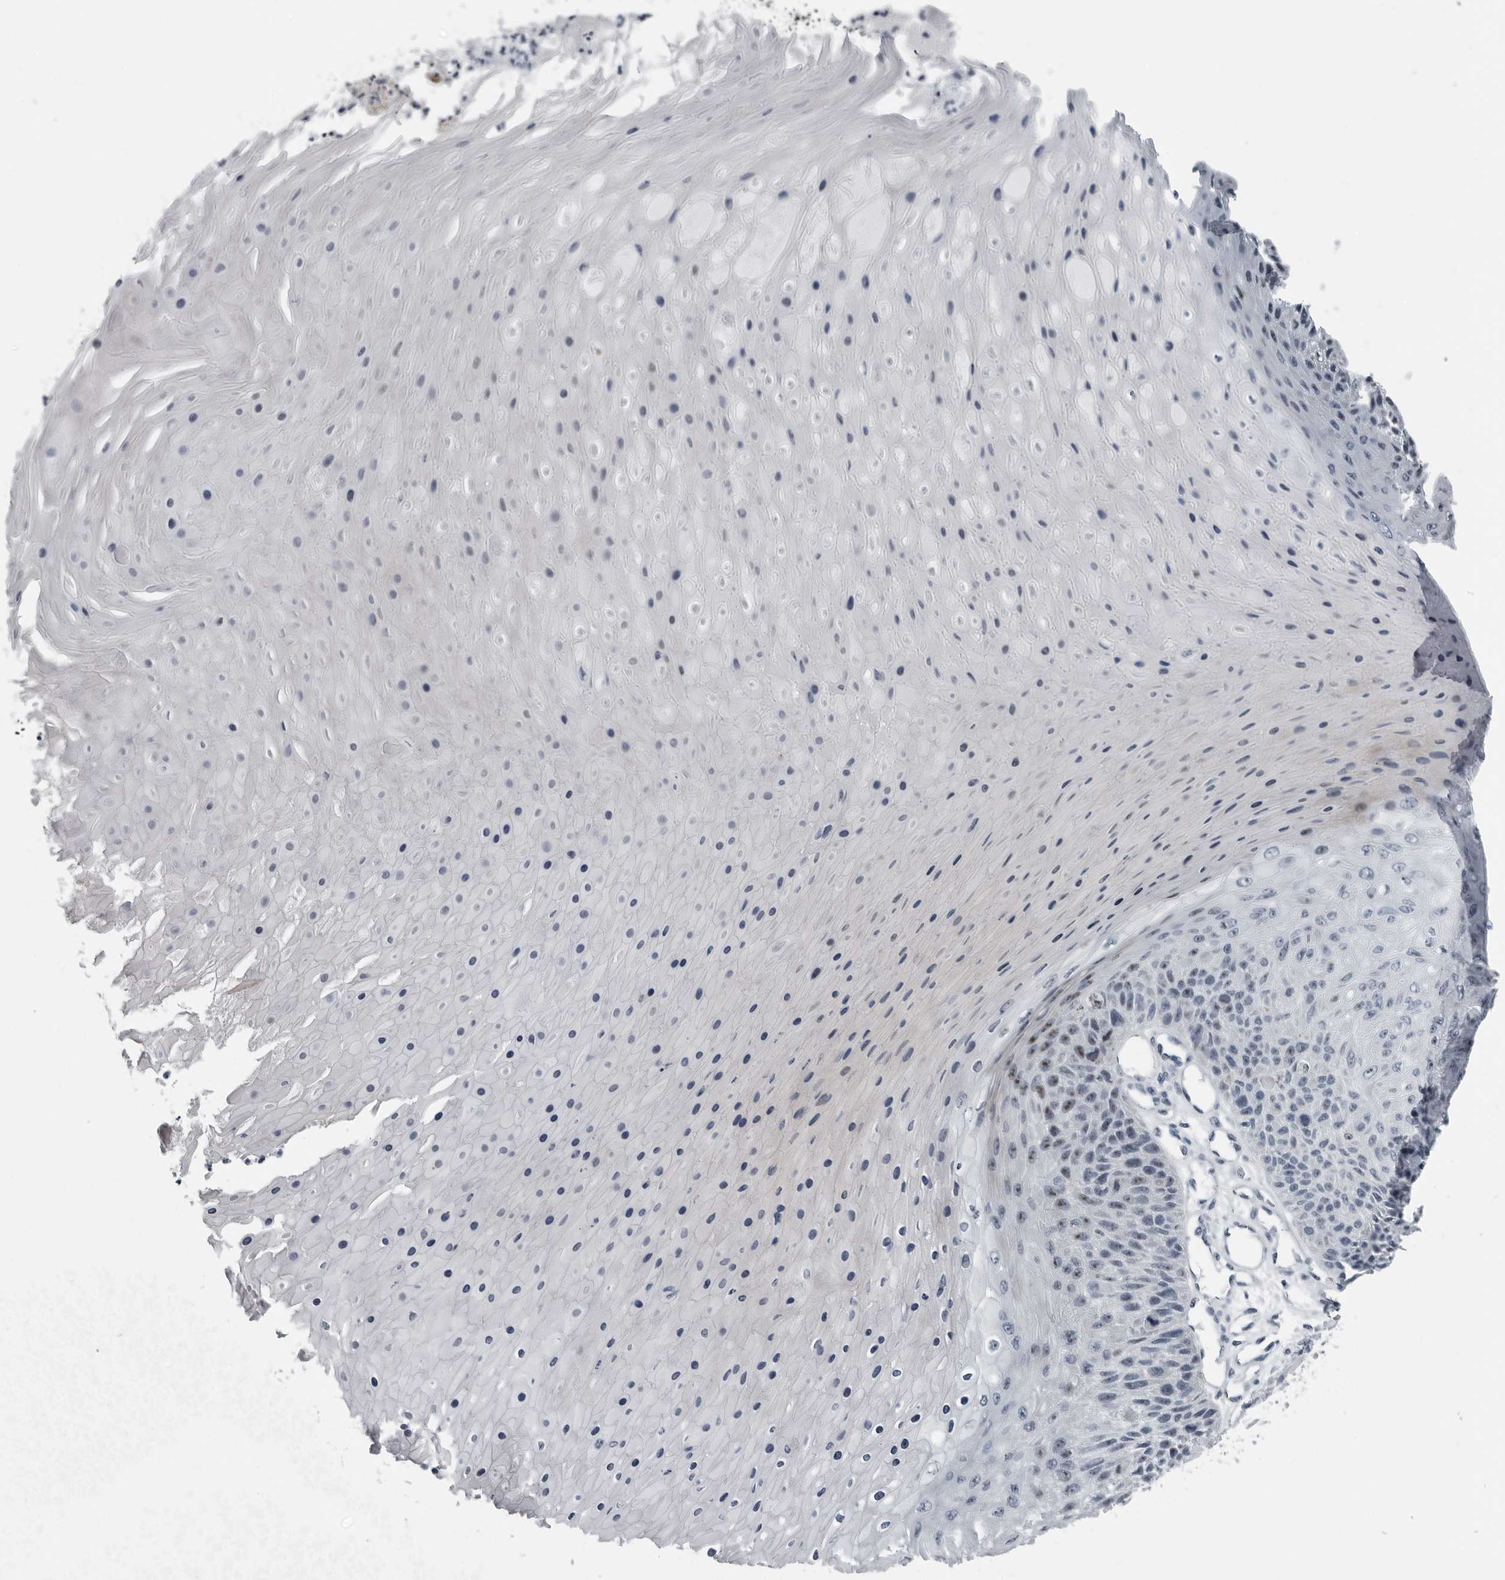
{"staining": {"intensity": "moderate", "quantity": "25%-75%", "location": "nuclear"}, "tissue": "skin cancer", "cell_type": "Tumor cells", "image_type": "cancer", "snomed": [{"axis": "morphology", "description": "Squamous cell carcinoma, NOS"}, {"axis": "topography", "description": "Skin"}], "caption": "Moderate nuclear positivity is appreciated in about 25%-75% of tumor cells in skin squamous cell carcinoma.", "gene": "PDCD11", "patient": {"sex": "female", "age": 88}}